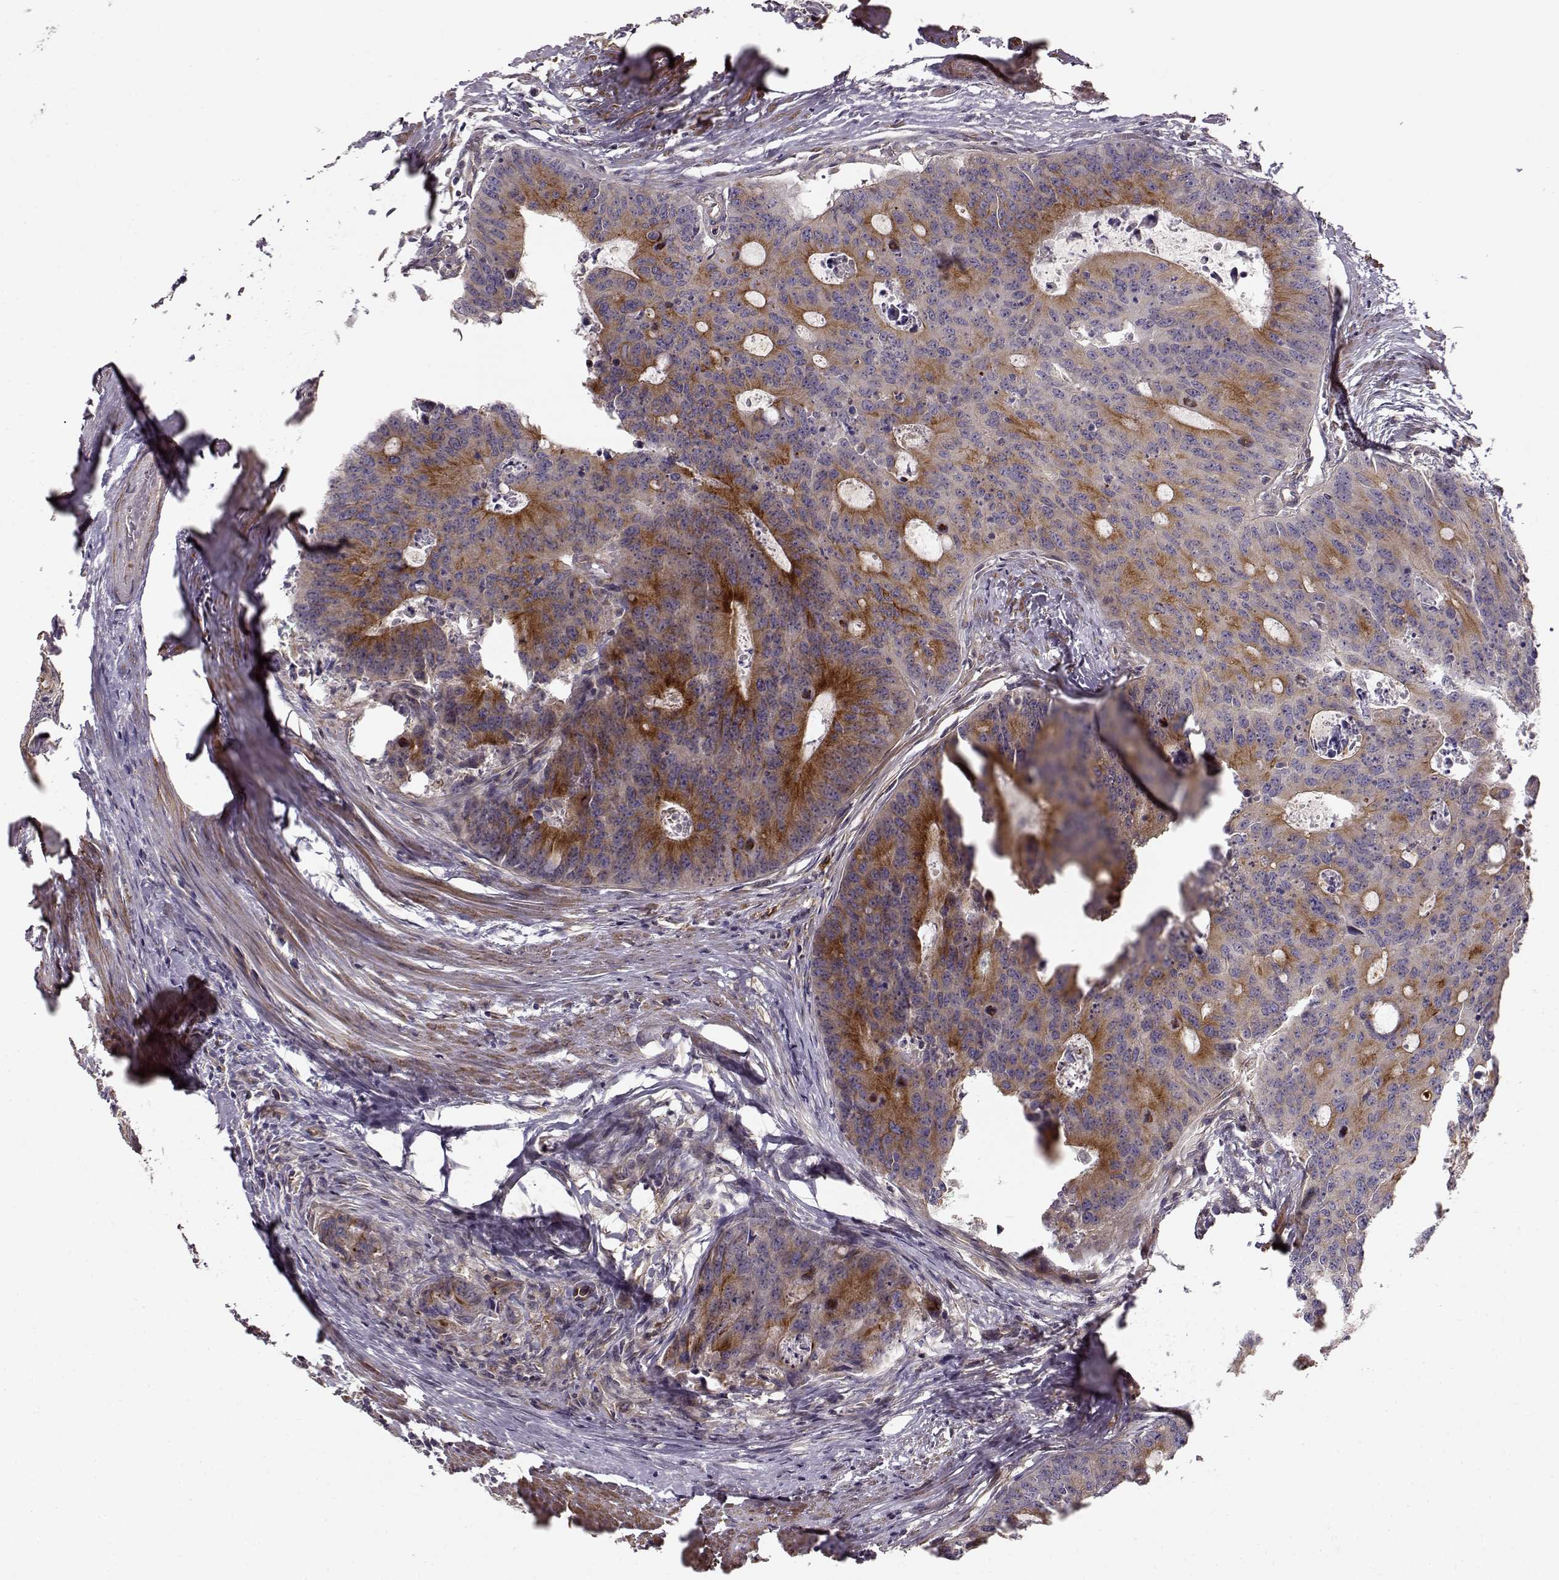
{"staining": {"intensity": "moderate", "quantity": "25%-75%", "location": "cytoplasmic/membranous"}, "tissue": "colorectal cancer", "cell_type": "Tumor cells", "image_type": "cancer", "snomed": [{"axis": "morphology", "description": "Adenocarcinoma, NOS"}, {"axis": "topography", "description": "Colon"}], "caption": "Immunohistochemical staining of colorectal adenocarcinoma demonstrates medium levels of moderate cytoplasmic/membranous protein staining in about 25%-75% of tumor cells. The protein of interest is stained brown, and the nuclei are stained in blue (DAB IHC with brightfield microscopy, high magnification).", "gene": "MTR", "patient": {"sex": "male", "age": 67}}